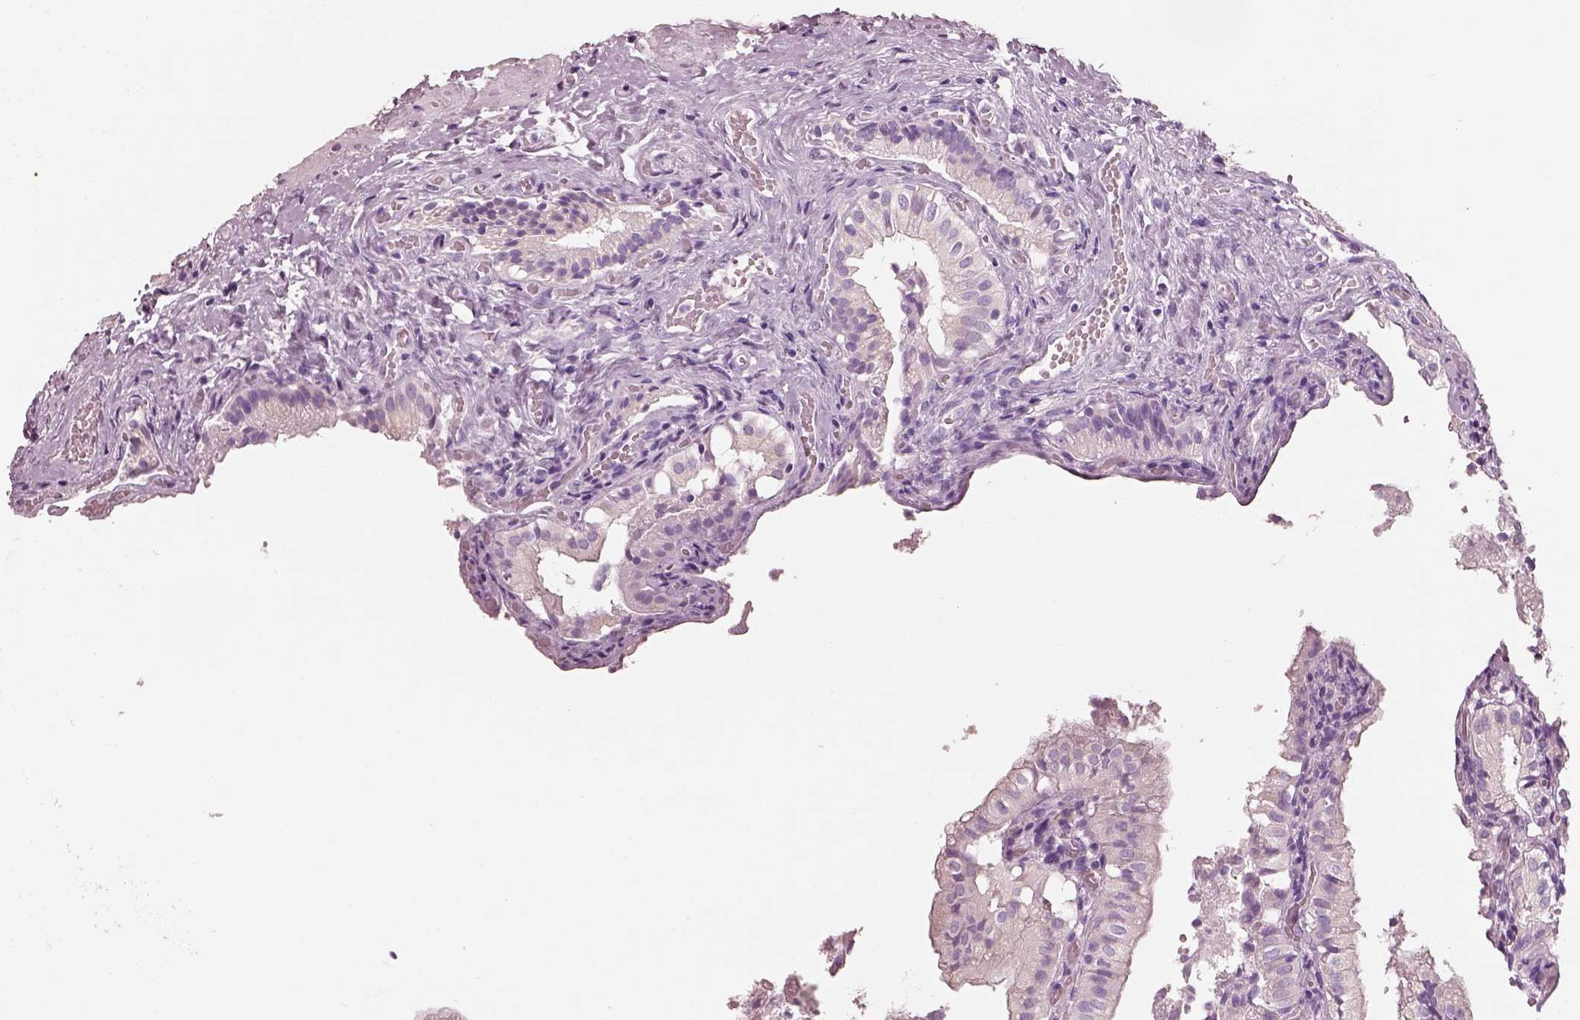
{"staining": {"intensity": "negative", "quantity": "none", "location": "none"}, "tissue": "gallbladder", "cell_type": "Glandular cells", "image_type": "normal", "snomed": [{"axis": "morphology", "description": "Normal tissue, NOS"}, {"axis": "topography", "description": "Gallbladder"}], "caption": "Unremarkable gallbladder was stained to show a protein in brown. There is no significant expression in glandular cells. (DAB (3,3'-diaminobenzidine) immunohistochemistry (IHC) with hematoxylin counter stain).", "gene": "PNOC", "patient": {"sex": "female", "age": 47}}